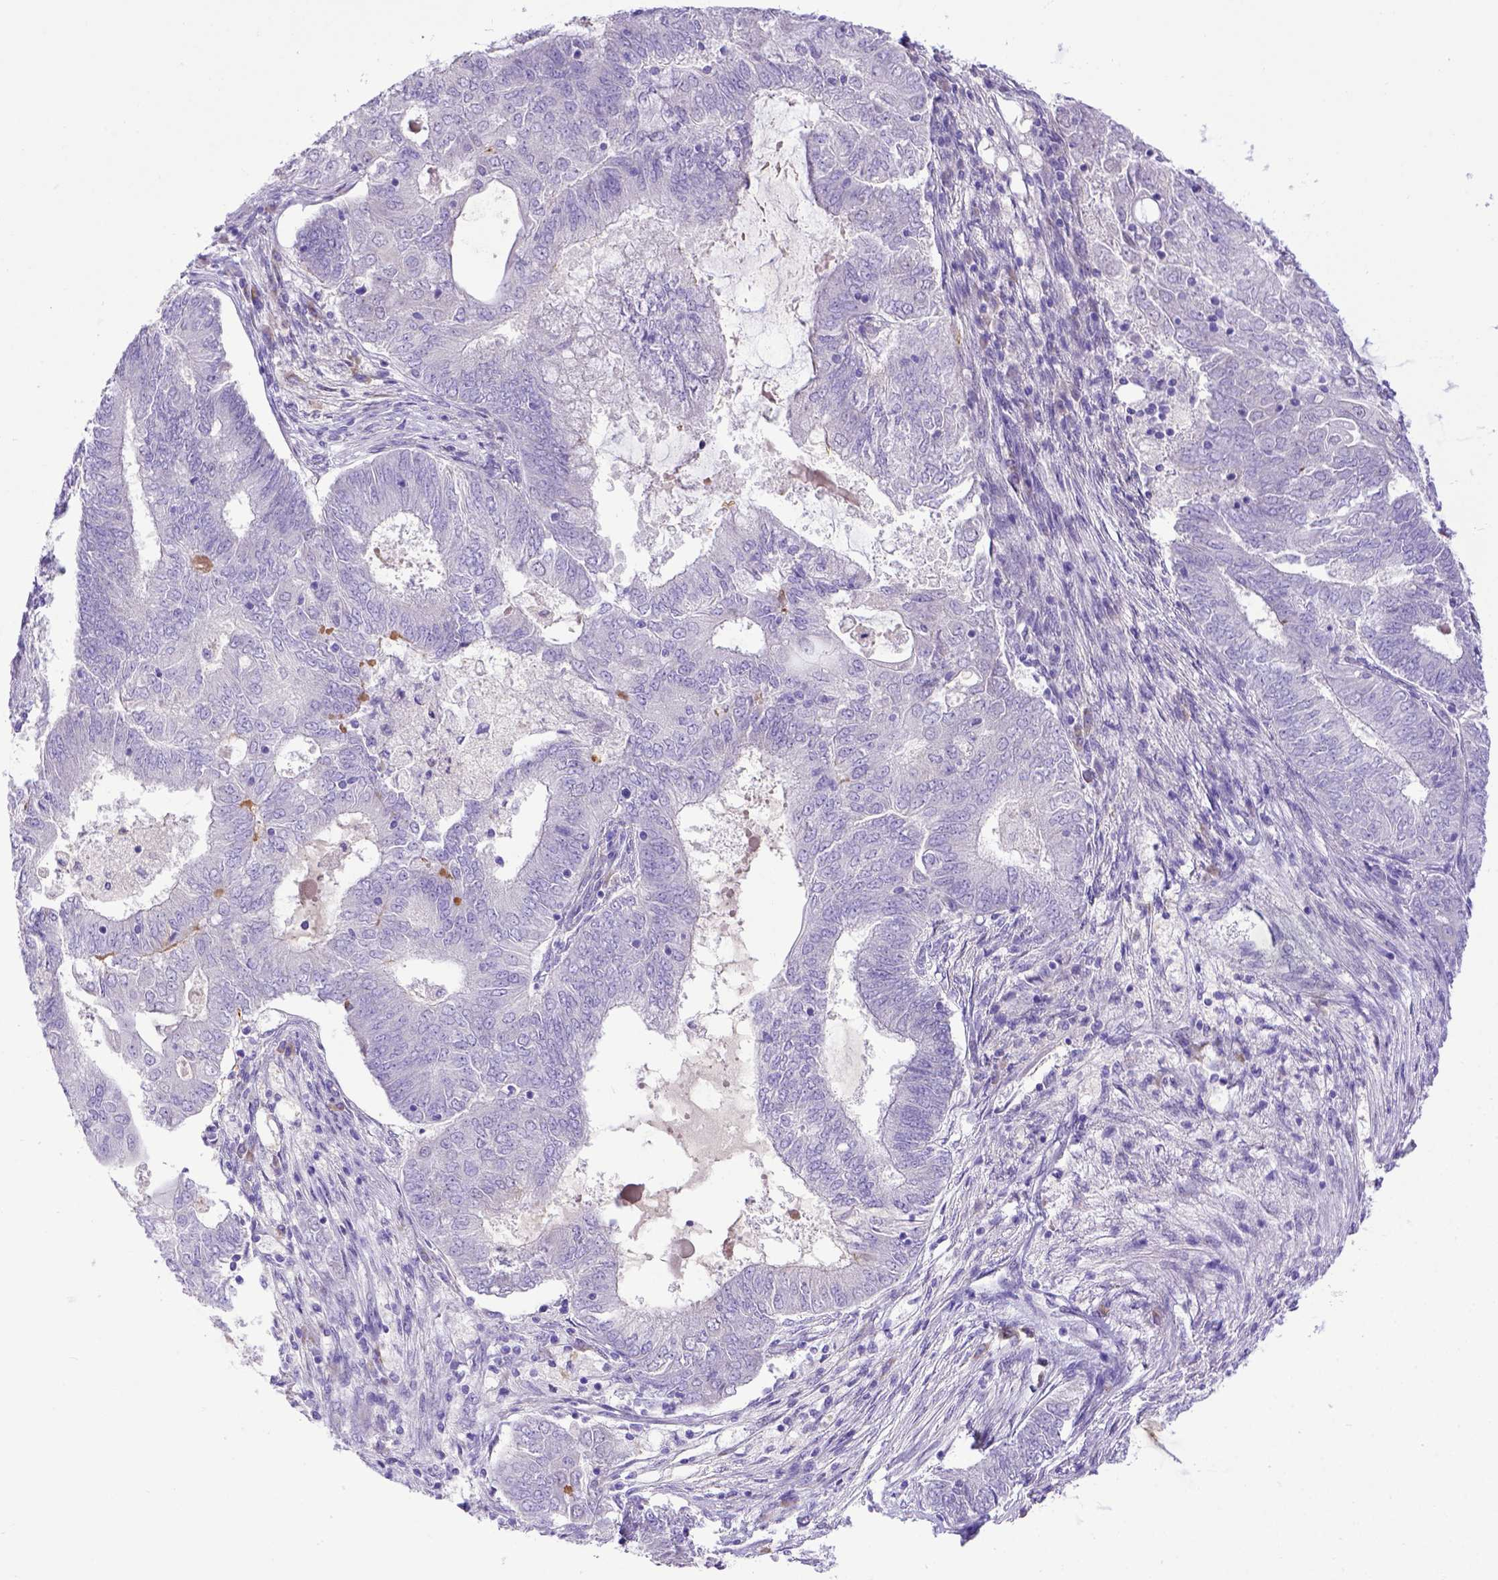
{"staining": {"intensity": "negative", "quantity": "none", "location": "none"}, "tissue": "endometrial cancer", "cell_type": "Tumor cells", "image_type": "cancer", "snomed": [{"axis": "morphology", "description": "Adenocarcinoma, NOS"}, {"axis": "topography", "description": "Endometrium"}], "caption": "DAB immunohistochemical staining of endometrial cancer (adenocarcinoma) reveals no significant expression in tumor cells.", "gene": "CFAP300", "patient": {"sex": "female", "age": 62}}